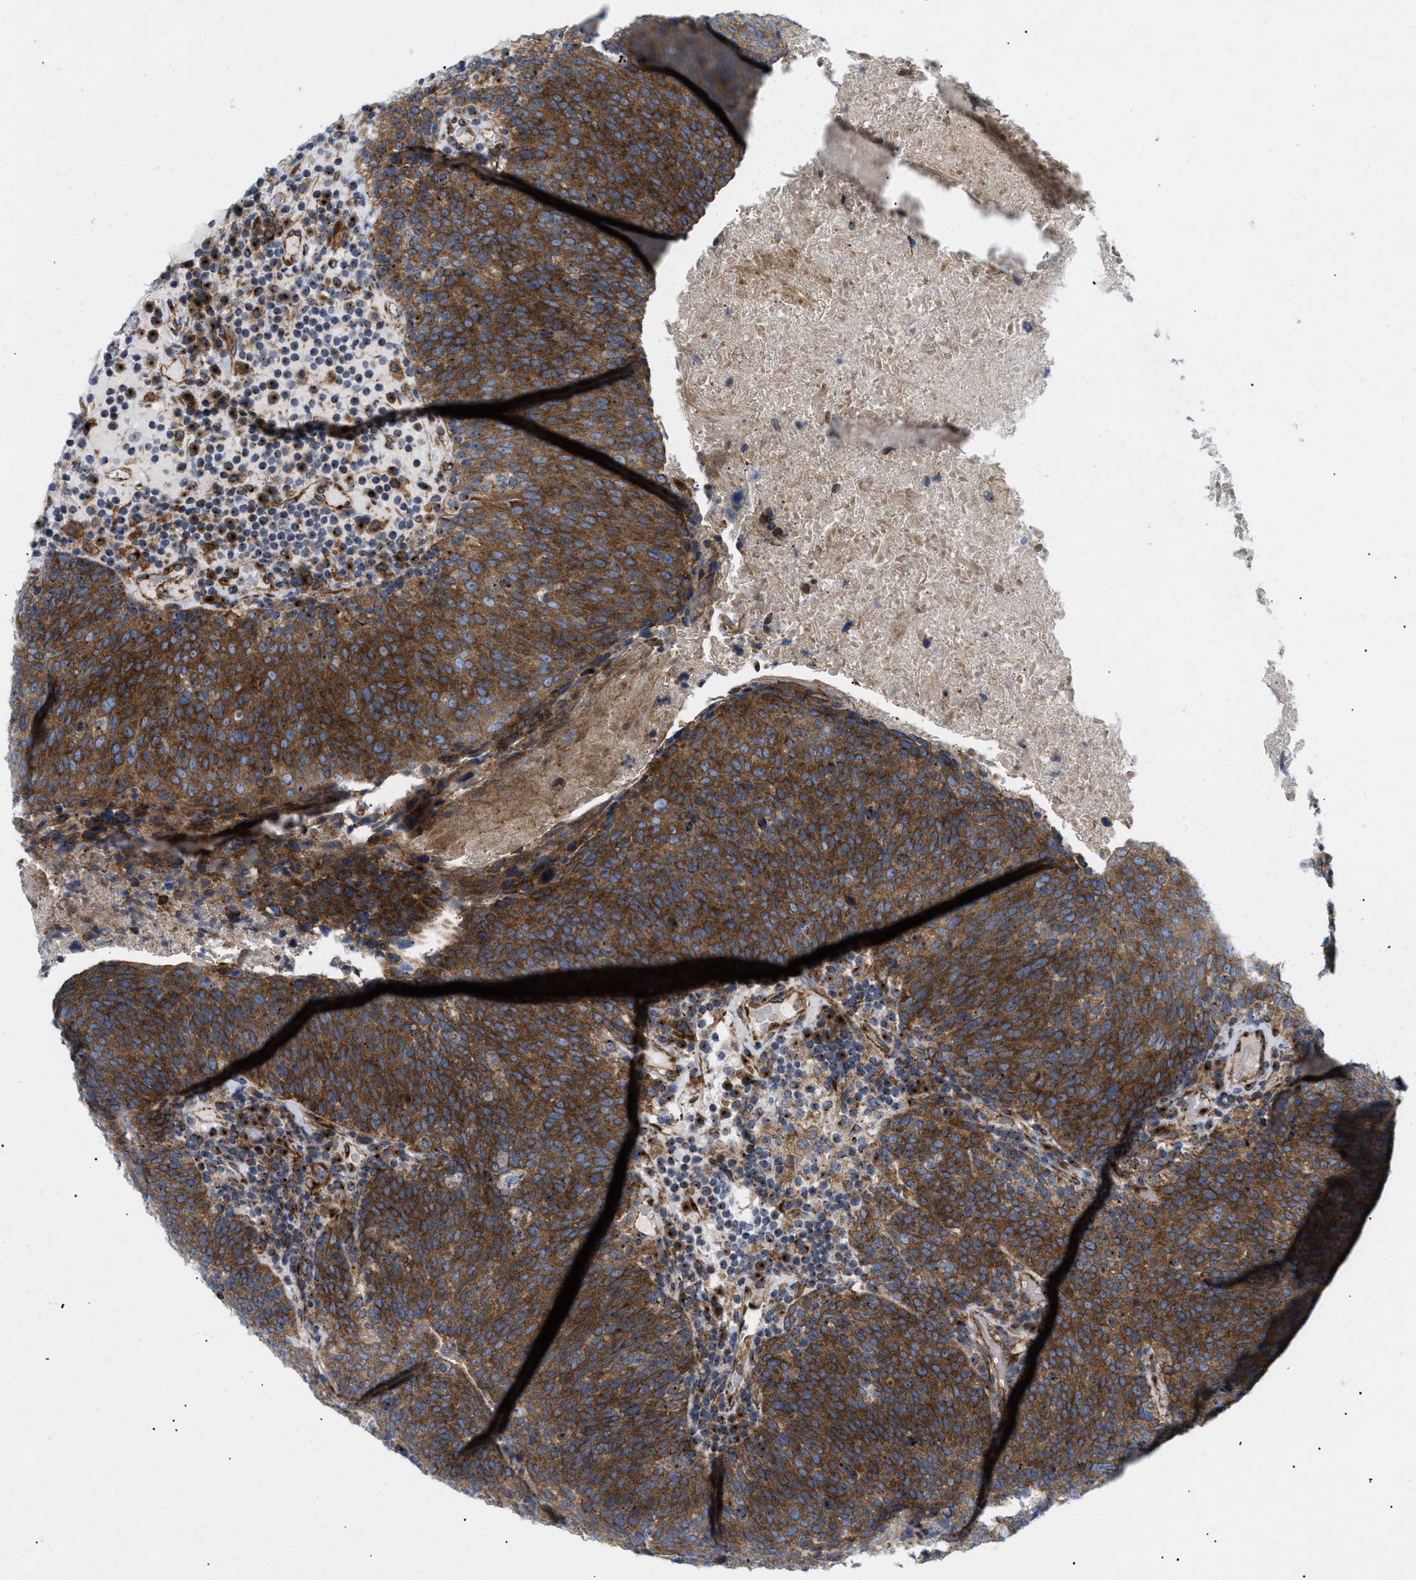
{"staining": {"intensity": "moderate", "quantity": ">75%", "location": "cytoplasmic/membranous"}, "tissue": "head and neck cancer", "cell_type": "Tumor cells", "image_type": "cancer", "snomed": [{"axis": "morphology", "description": "Squamous cell carcinoma, NOS"}, {"axis": "morphology", "description": "Squamous cell carcinoma, metastatic, NOS"}, {"axis": "topography", "description": "Lymph node"}, {"axis": "topography", "description": "Head-Neck"}], "caption": "Immunohistochemical staining of head and neck cancer (metastatic squamous cell carcinoma) displays medium levels of moderate cytoplasmic/membranous positivity in about >75% of tumor cells.", "gene": "DCTN4", "patient": {"sex": "male", "age": 62}}